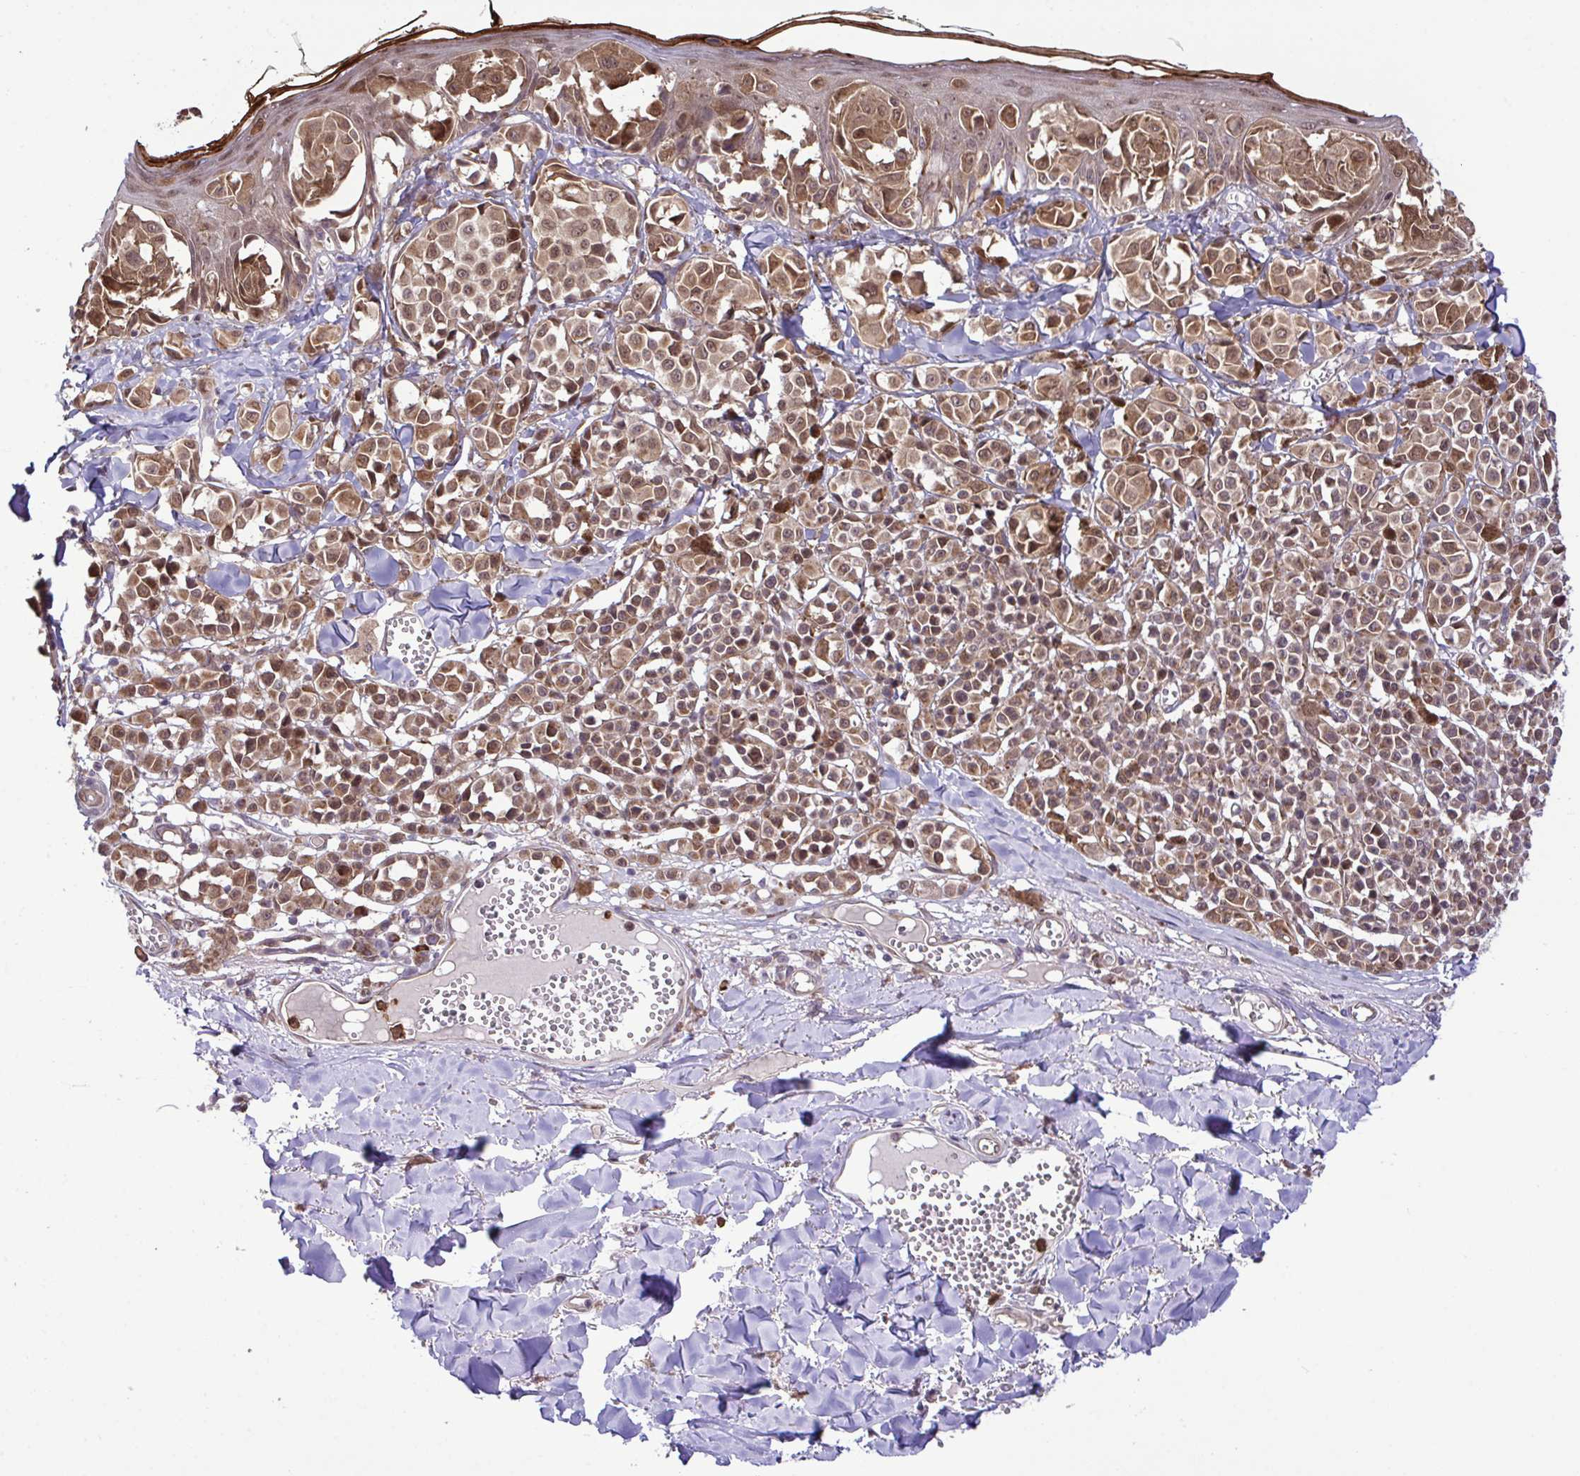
{"staining": {"intensity": "moderate", "quantity": ">75%", "location": "cytoplasmic/membranous,nuclear"}, "tissue": "melanoma", "cell_type": "Tumor cells", "image_type": "cancer", "snomed": [{"axis": "morphology", "description": "Malignant melanoma, NOS"}, {"axis": "topography", "description": "Skin"}], "caption": "Brown immunohistochemical staining in human melanoma displays moderate cytoplasmic/membranous and nuclear expression in approximately >75% of tumor cells. (IHC, brightfield microscopy, high magnification).", "gene": "CMPK1", "patient": {"sex": "female", "age": 43}}